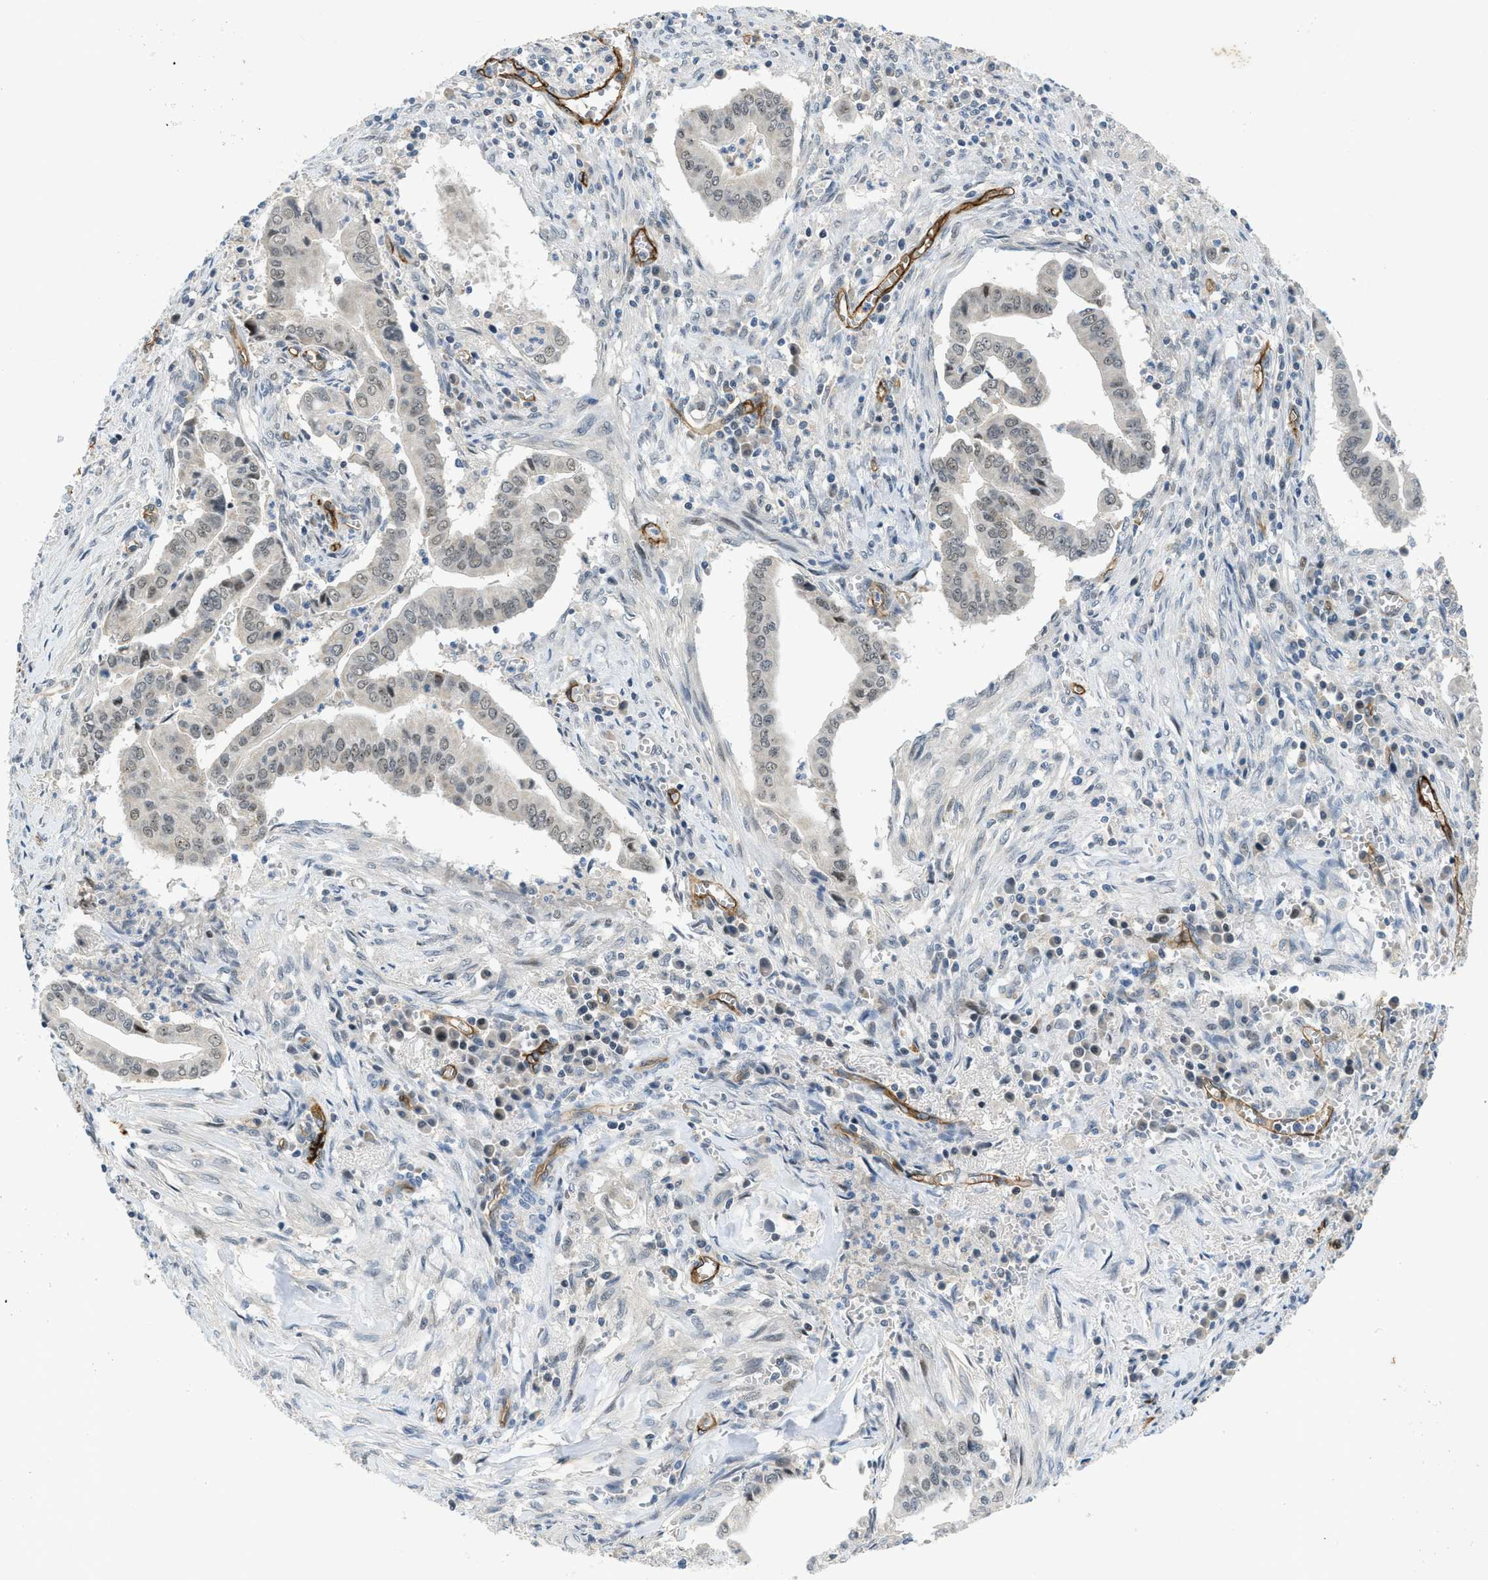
{"staining": {"intensity": "weak", "quantity": "<25%", "location": "nuclear"}, "tissue": "cervical cancer", "cell_type": "Tumor cells", "image_type": "cancer", "snomed": [{"axis": "morphology", "description": "Adenocarcinoma, NOS"}, {"axis": "topography", "description": "Cervix"}], "caption": "The histopathology image exhibits no significant expression in tumor cells of cervical cancer (adenocarcinoma).", "gene": "SLCO2A1", "patient": {"sex": "female", "age": 44}}